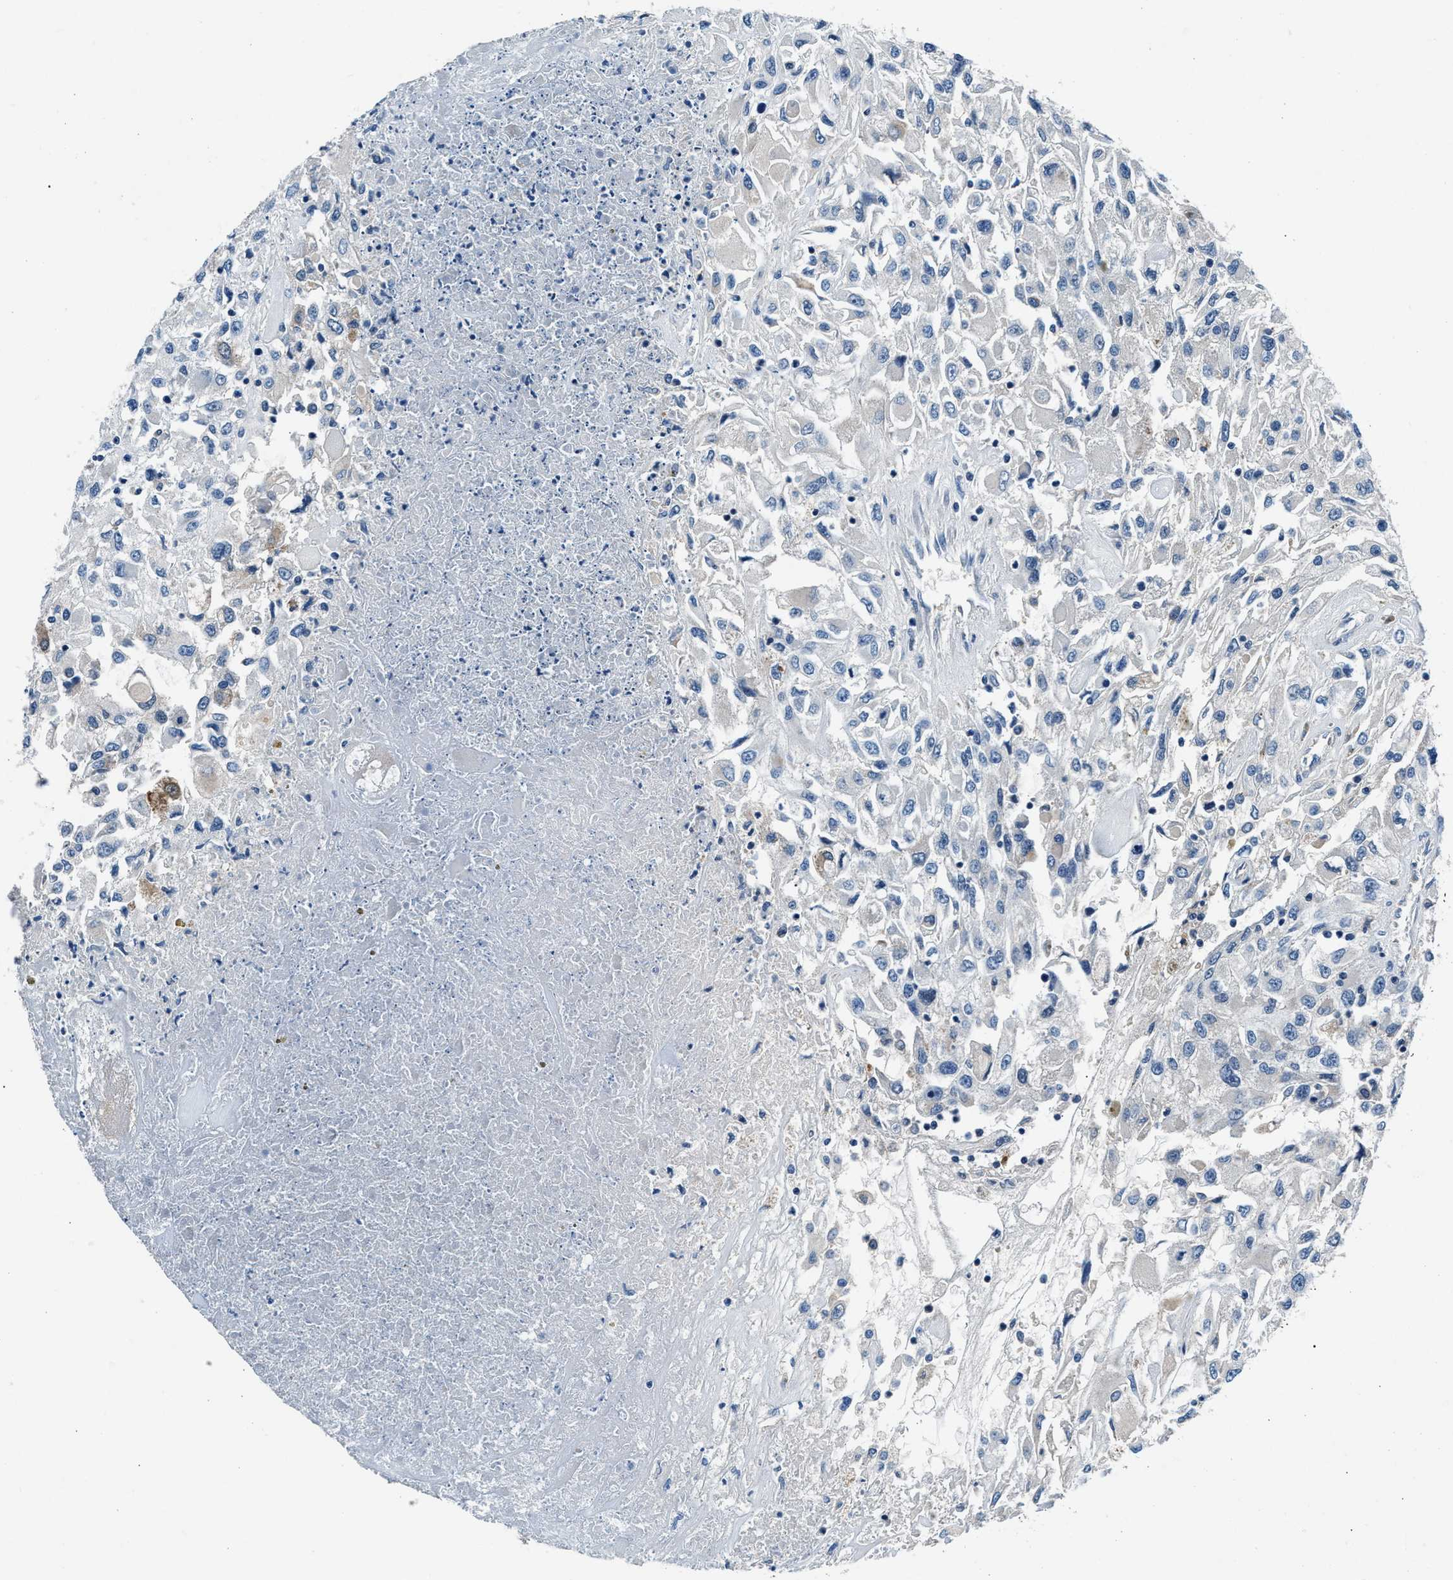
{"staining": {"intensity": "negative", "quantity": "none", "location": "none"}, "tissue": "renal cancer", "cell_type": "Tumor cells", "image_type": "cancer", "snomed": [{"axis": "morphology", "description": "Adenocarcinoma, NOS"}, {"axis": "topography", "description": "Kidney"}], "caption": "Renal cancer (adenocarcinoma) stained for a protein using immunohistochemistry reveals no positivity tumor cells.", "gene": "DENND6B", "patient": {"sex": "female", "age": 52}}